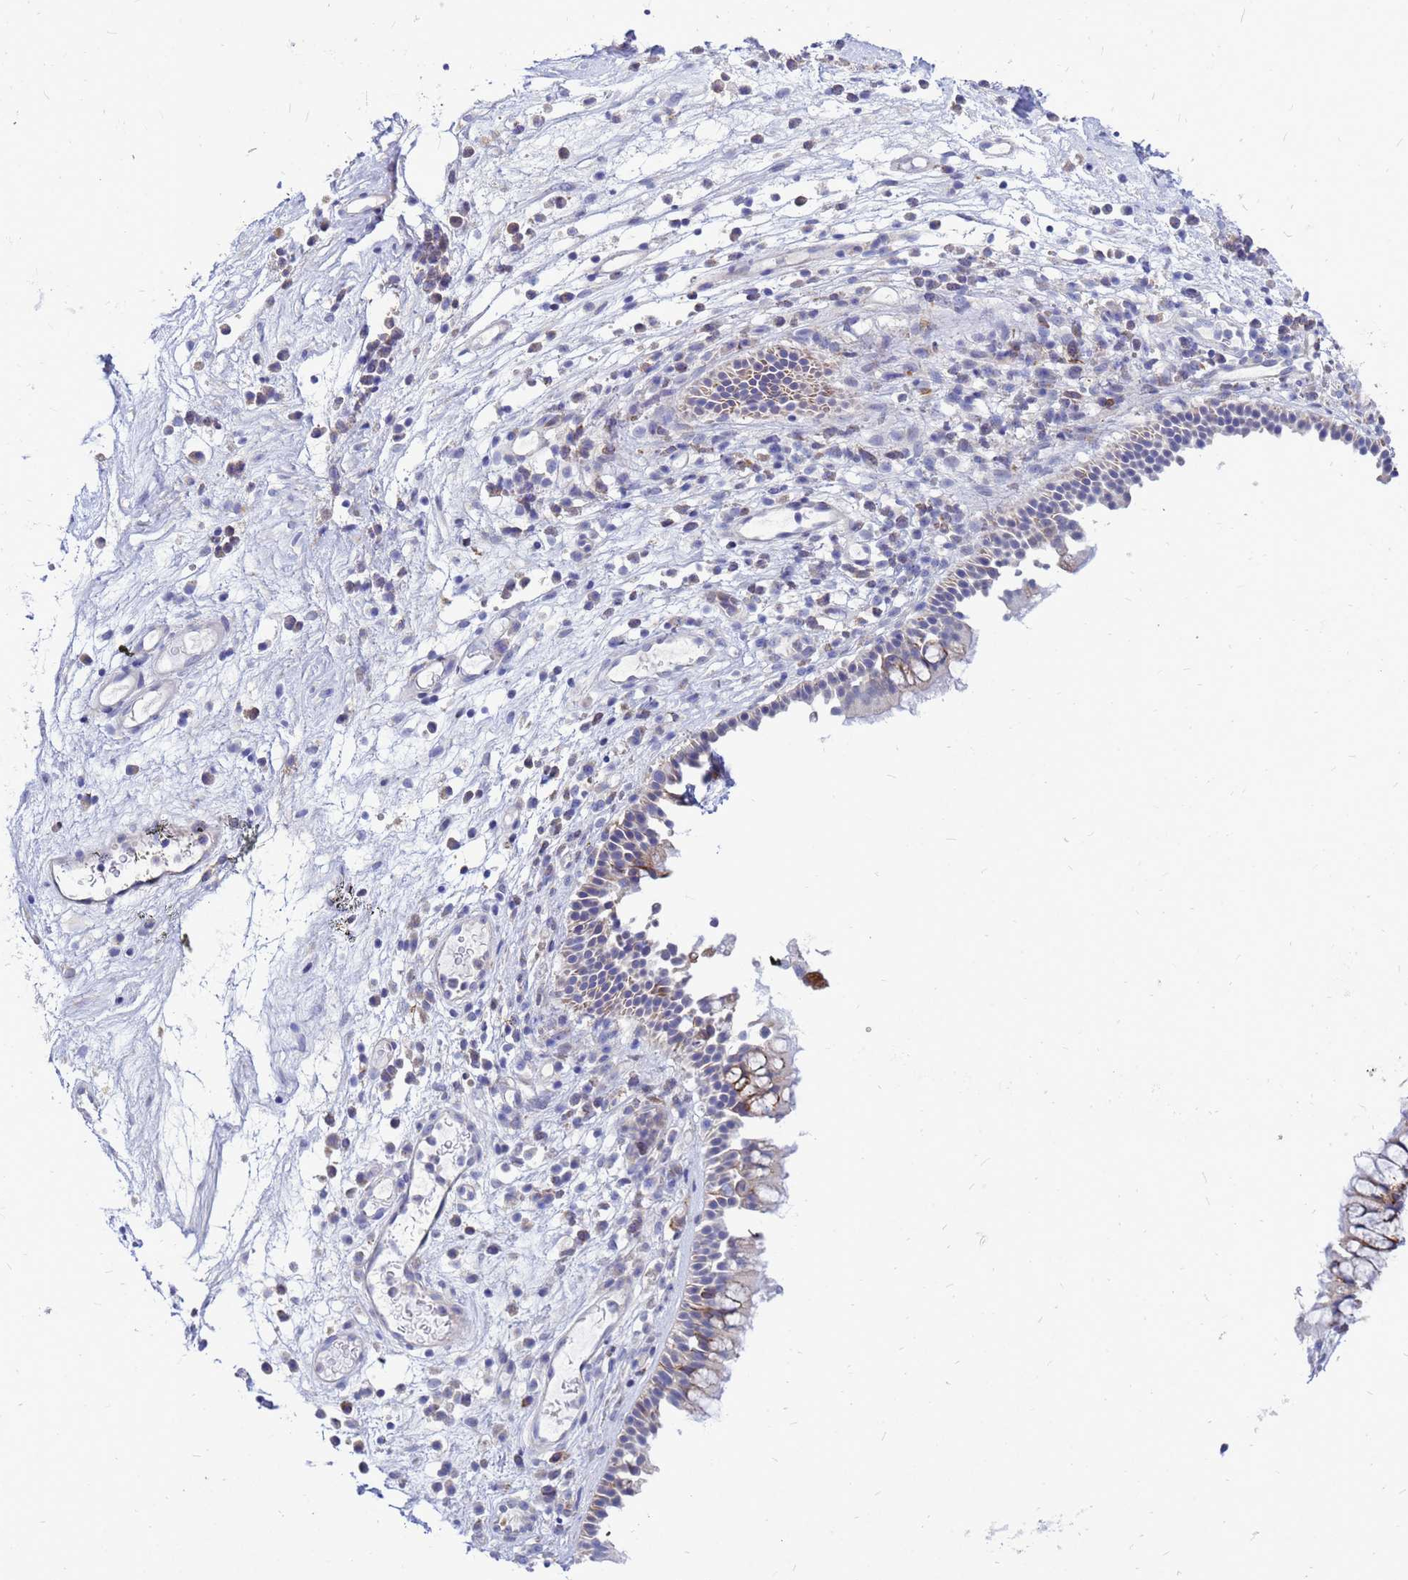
{"staining": {"intensity": "moderate", "quantity": "<25%", "location": "cytoplasmic/membranous"}, "tissue": "nasopharynx", "cell_type": "Respiratory epithelial cells", "image_type": "normal", "snomed": [{"axis": "morphology", "description": "Normal tissue, NOS"}, {"axis": "morphology", "description": "Inflammation, NOS"}, {"axis": "morphology", "description": "Malignant melanoma, Metastatic site"}, {"axis": "topography", "description": "Nasopharynx"}], "caption": "Moderate cytoplasmic/membranous expression is appreciated in approximately <25% of respiratory epithelial cells in normal nasopharynx.", "gene": "FHIP1A", "patient": {"sex": "male", "age": 70}}